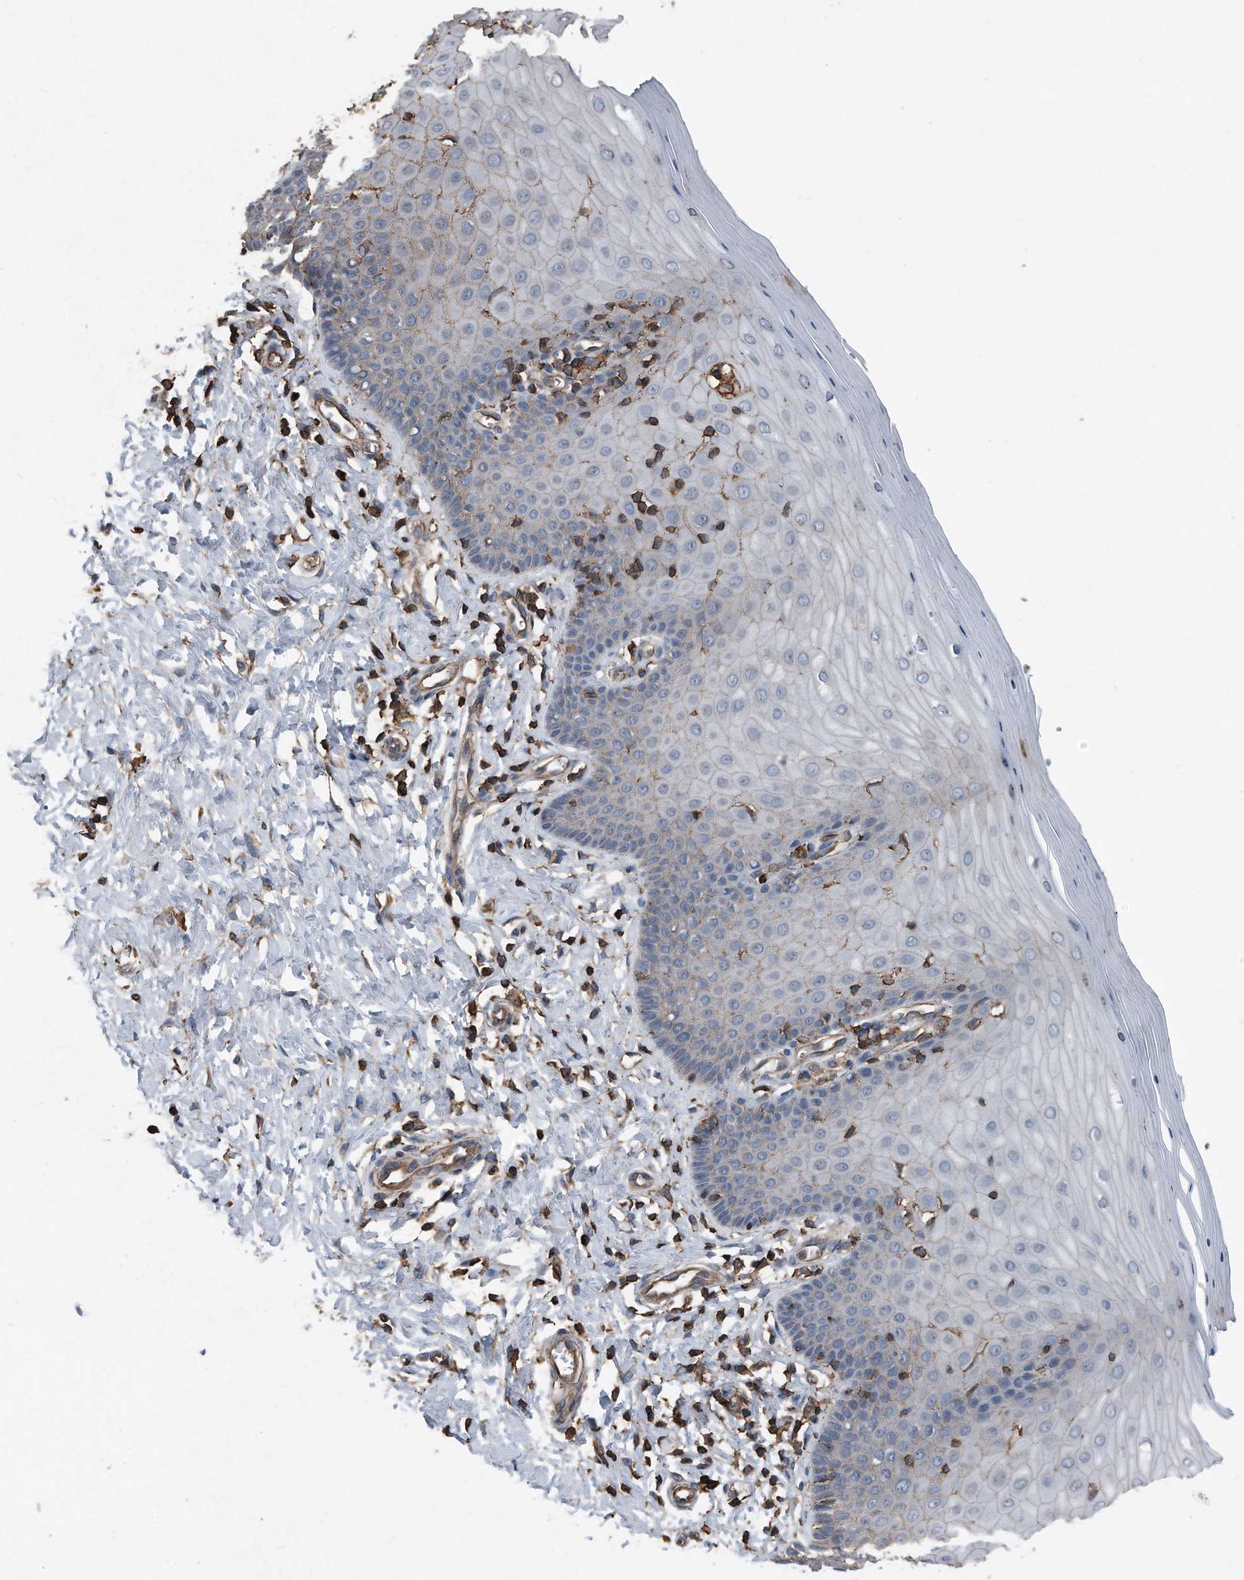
{"staining": {"intensity": "moderate", "quantity": "25%-75%", "location": "cytoplasmic/membranous"}, "tissue": "cervix", "cell_type": "Glandular cells", "image_type": "normal", "snomed": [{"axis": "morphology", "description": "Normal tissue, NOS"}, {"axis": "topography", "description": "Cervix"}], "caption": "Immunohistochemistry (IHC) (DAB) staining of unremarkable human cervix demonstrates moderate cytoplasmic/membranous protein expression in approximately 25%-75% of glandular cells.", "gene": "RSPO3", "patient": {"sex": "female", "age": 55}}